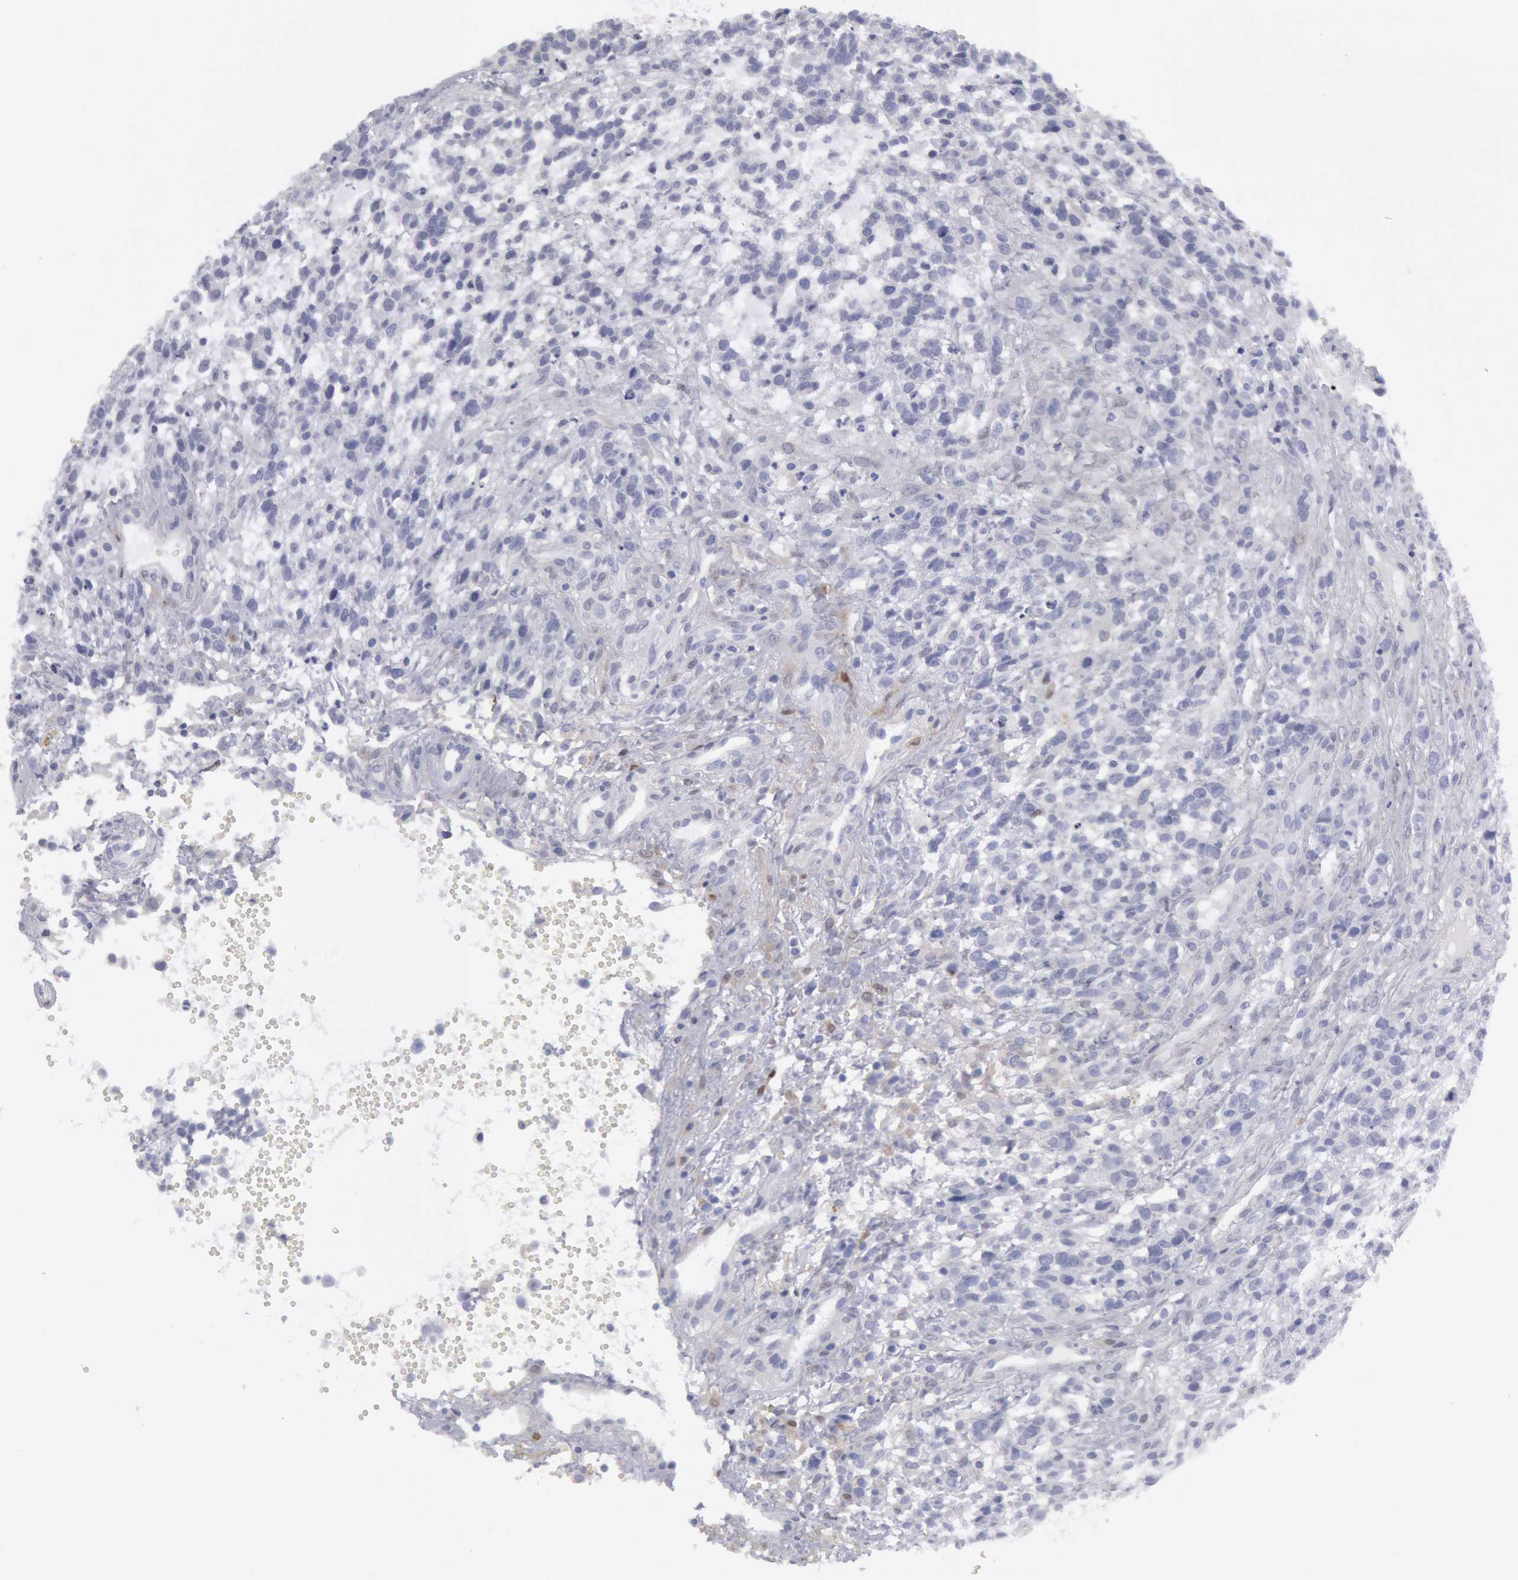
{"staining": {"intensity": "negative", "quantity": "none", "location": "none"}, "tissue": "glioma", "cell_type": "Tumor cells", "image_type": "cancer", "snomed": [{"axis": "morphology", "description": "Glioma, malignant, High grade"}, {"axis": "topography", "description": "Brain"}], "caption": "Tumor cells show no significant protein expression in glioma.", "gene": "FHL1", "patient": {"sex": "male", "age": 66}}